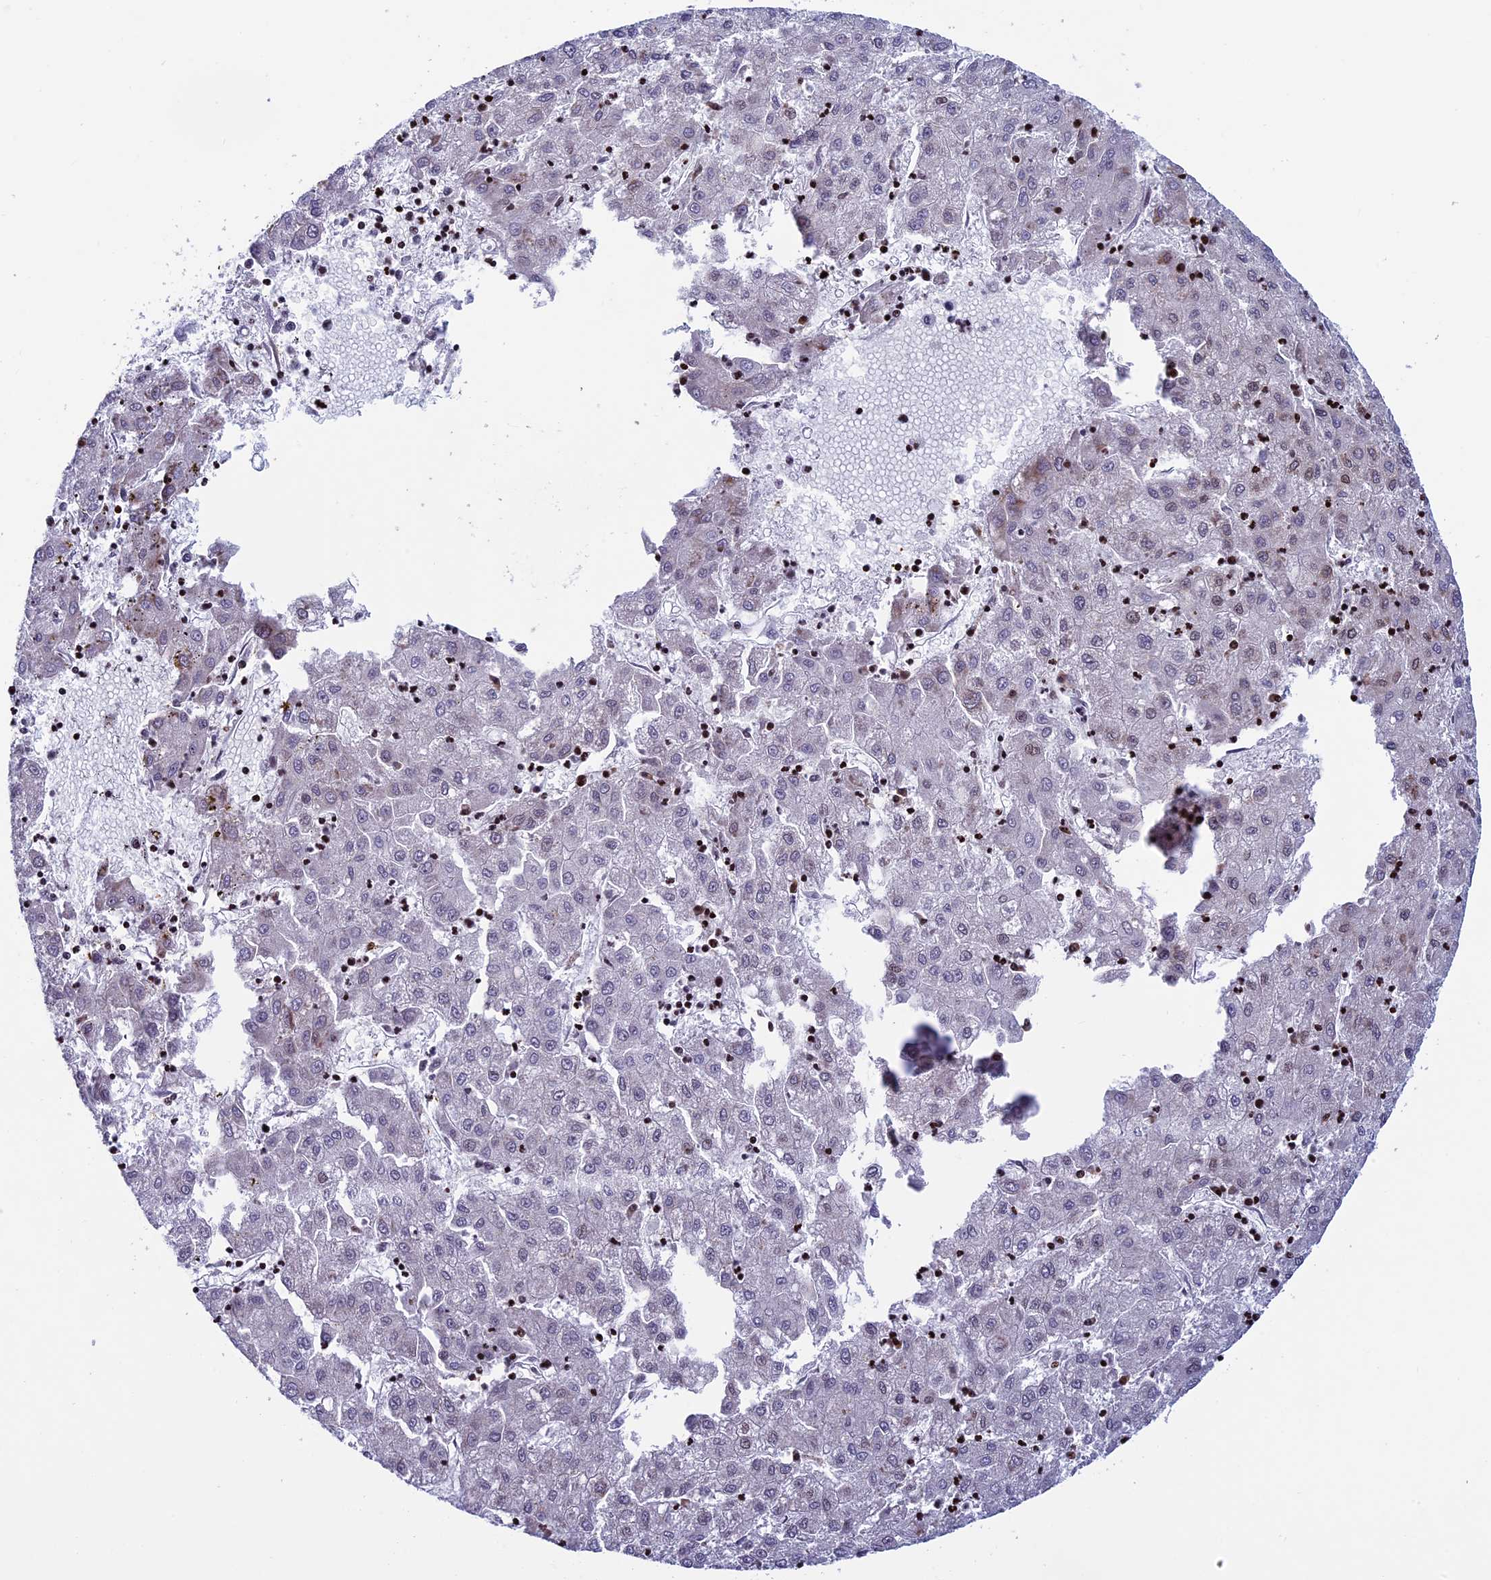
{"staining": {"intensity": "weak", "quantity": "<25%", "location": "nuclear"}, "tissue": "liver cancer", "cell_type": "Tumor cells", "image_type": "cancer", "snomed": [{"axis": "morphology", "description": "Carcinoma, Hepatocellular, NOS"}, {"axis": "topography", "description": "Liver"}], "caption": "This is a micrograph of immunohistochemistry (IHC) staining of liver cancer (hepatocellular carcinoma), which shows no staining in tumor cells.", "gene": "BTBD3", "patient": {"sex": "male", "age": 72}}